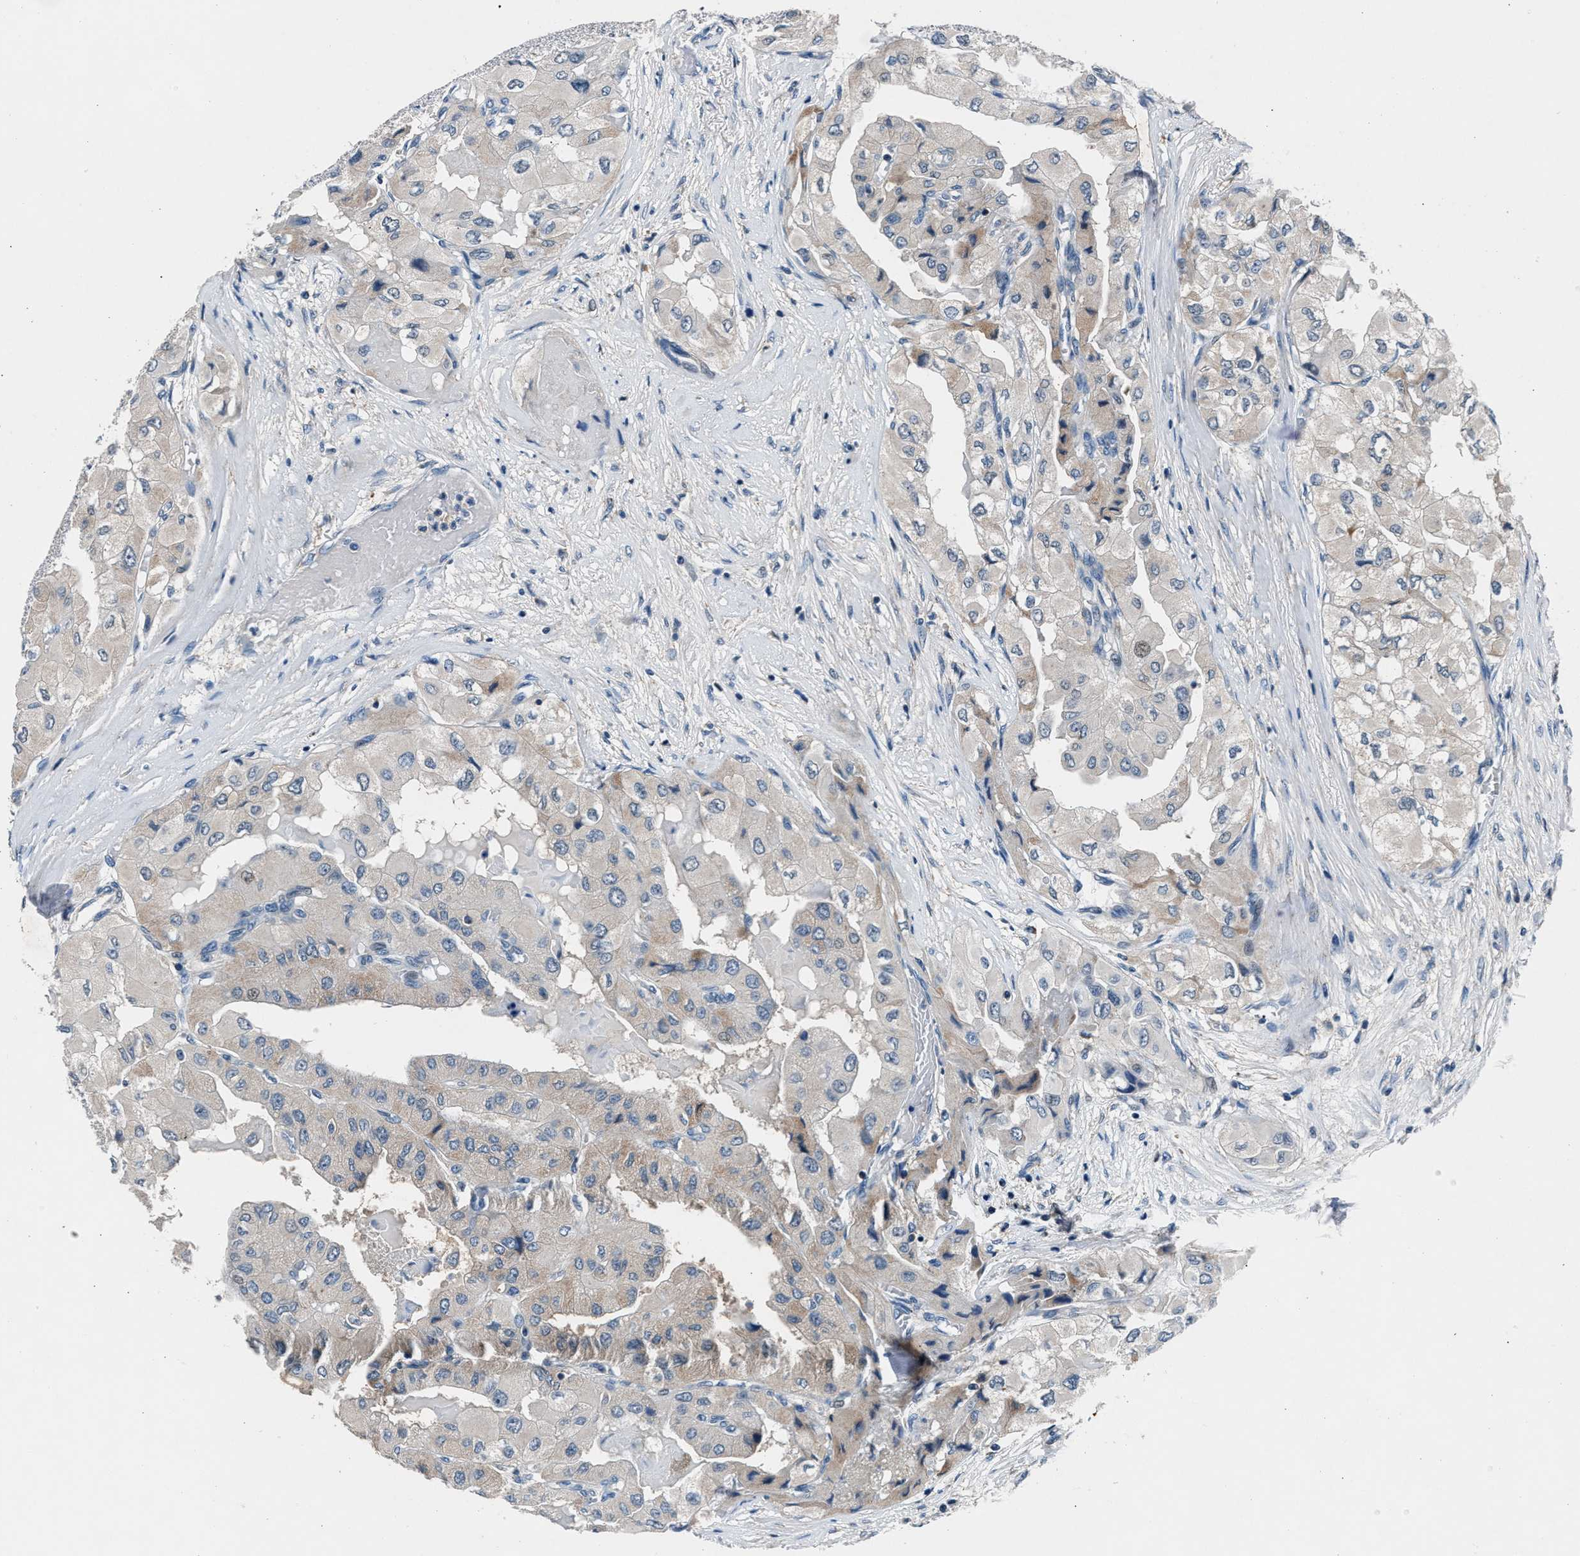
{"staining": {"intensity": "weak", "quantity": "<25%", "location": "cytoplasmic/membranous"}, "tissue": "thyroid cancer", "cell_type": "Tumor cells", "image_type": "cancer", "snomed": [{"axis": "morphology", "description": "Papillary adenocarcinoma, NOS"}, {"axis": "topography", "description": "Thyroid gland"}], "caption": "A high-resolution histopathology image shows immunohistochemistry staining of thyroid cancer, which displays no significant positivity in tumor cells.", "gene": "DENND6B", "patient": {"sex": "female", "age": 59}}